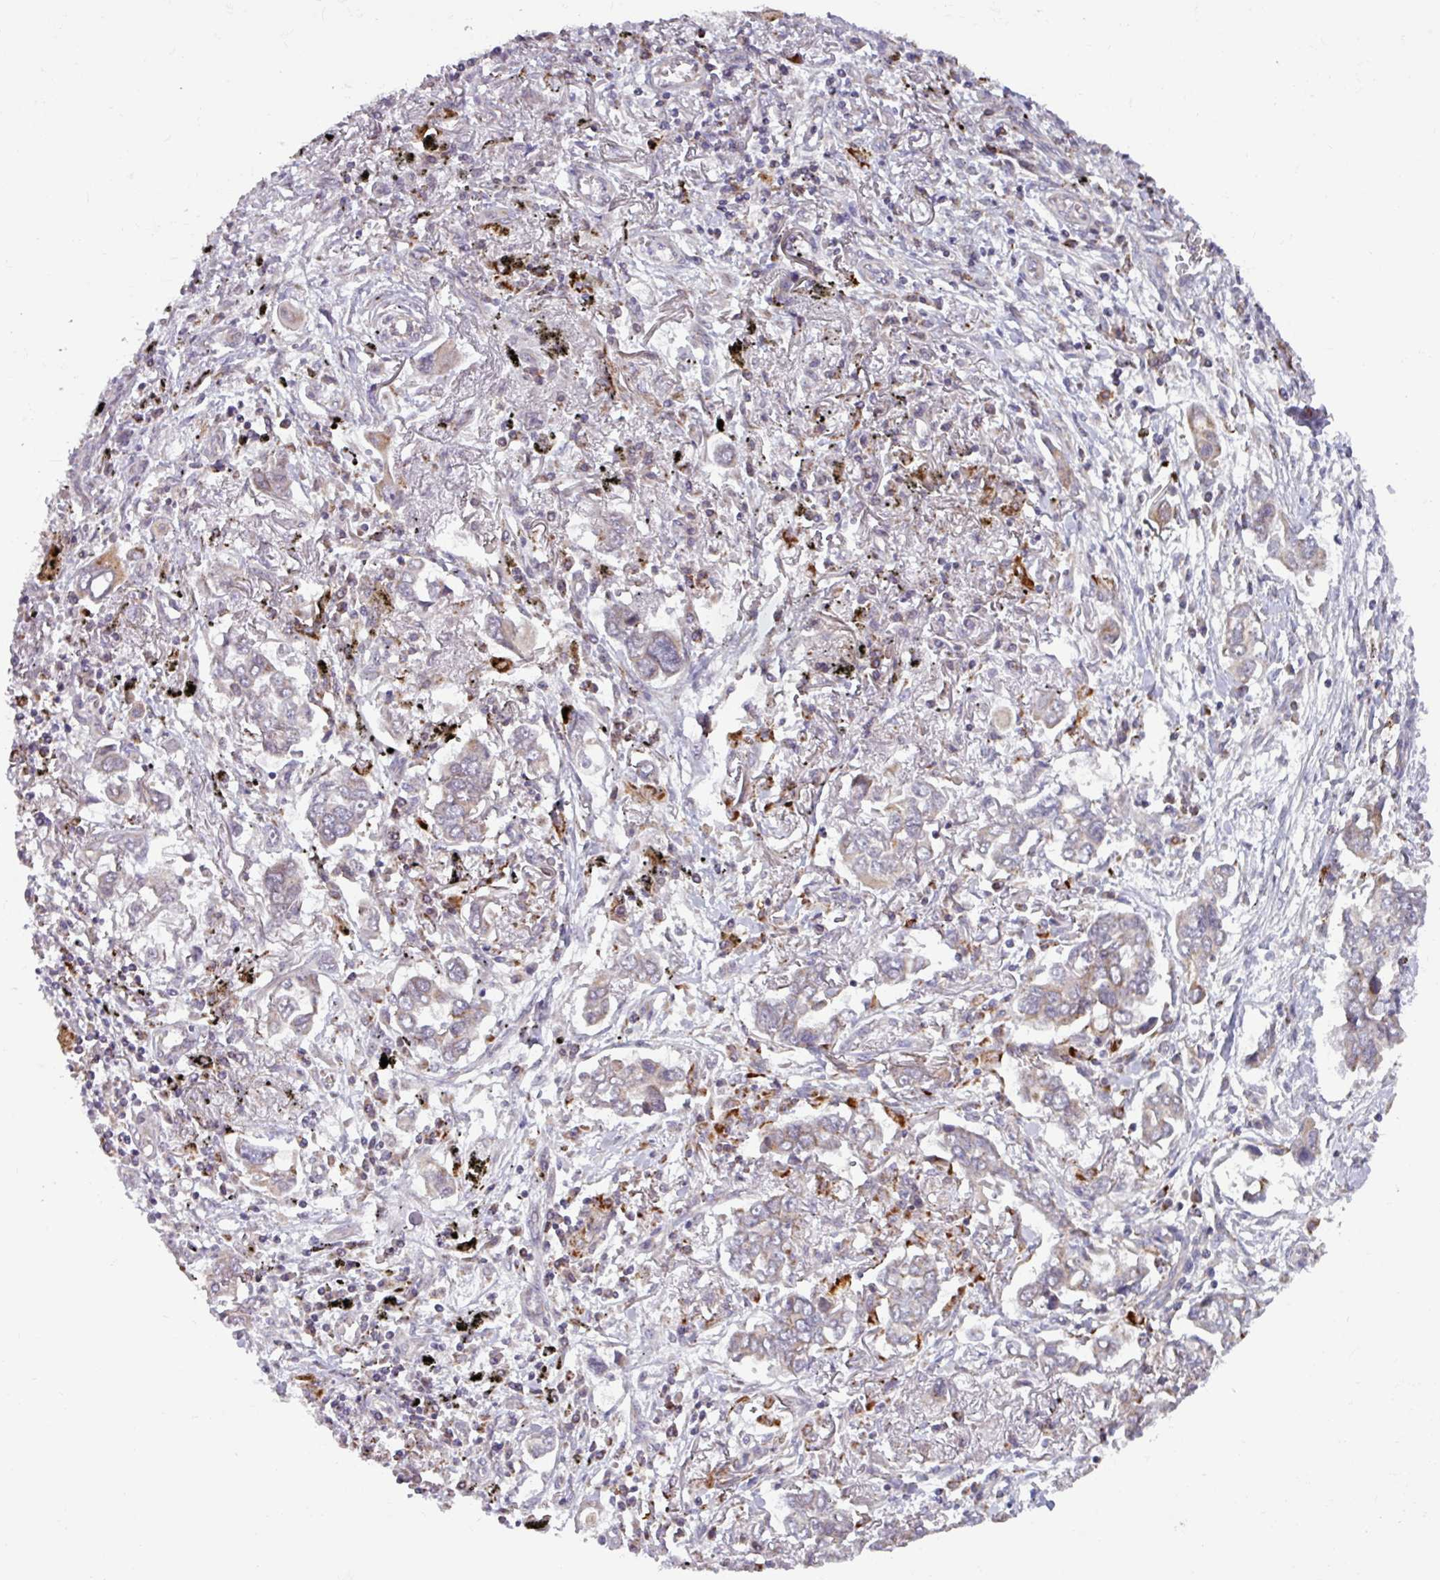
{"staining": {"intensity": "negative", "quantity": "none", "location": "none"}, "tissue": "lung cancer", "cell_type": "Tumor cells", "image_type": "cancer", "snomed": [{"axis": "morphology", "description": "Adenocarcinoma, NOS"}, {"axis": "topography", "description": "Lung"}], "caption": "There is no significant staining in tumor cells of adenocarcinoma (lung).", "gene": "AKIRIN1", "patient": {"sex": "male", "age": 76}}